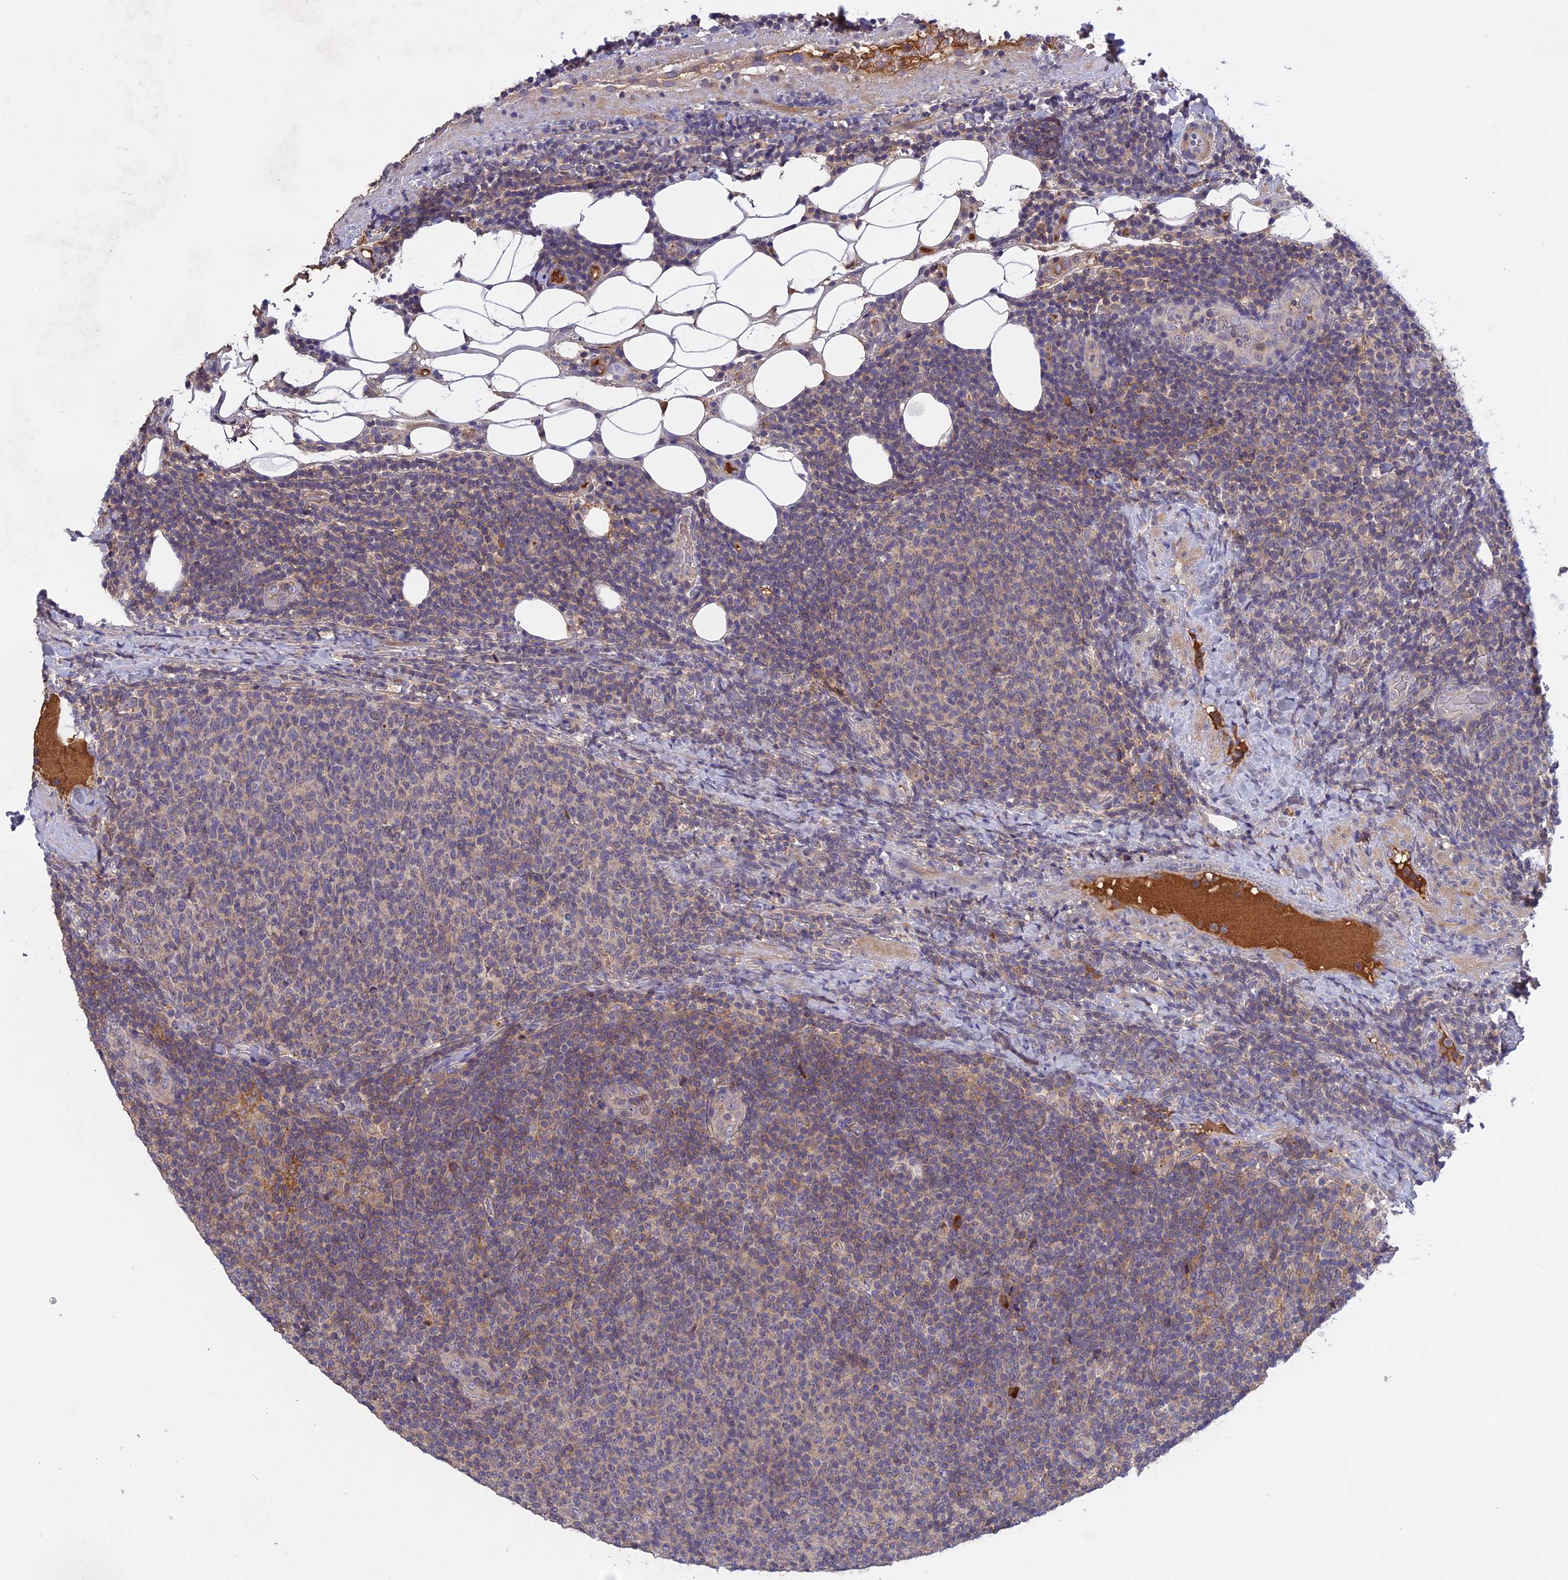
{"staining": {"intensity": "weak", "quantity": "25%-75%", "location": "cytoplasmic/membranous"}, "tissue": "lymphoma", "cell_type": "Tumor cells", "image_type": "cancer", "snomed": [{"axis": "morphology", "description": "Malignant lymphoma, non-Hodgkin's type, Low grade"}, {"axis": "topography", "description": "Lymph node"}], "caption": "Protein staining of lymphoma tissue reveals weak cytoplasmic/membranous expression in about 25%-75% of tumor cells.", "gene": "ADO", "patient": {"sex": "male", "age": 66}}